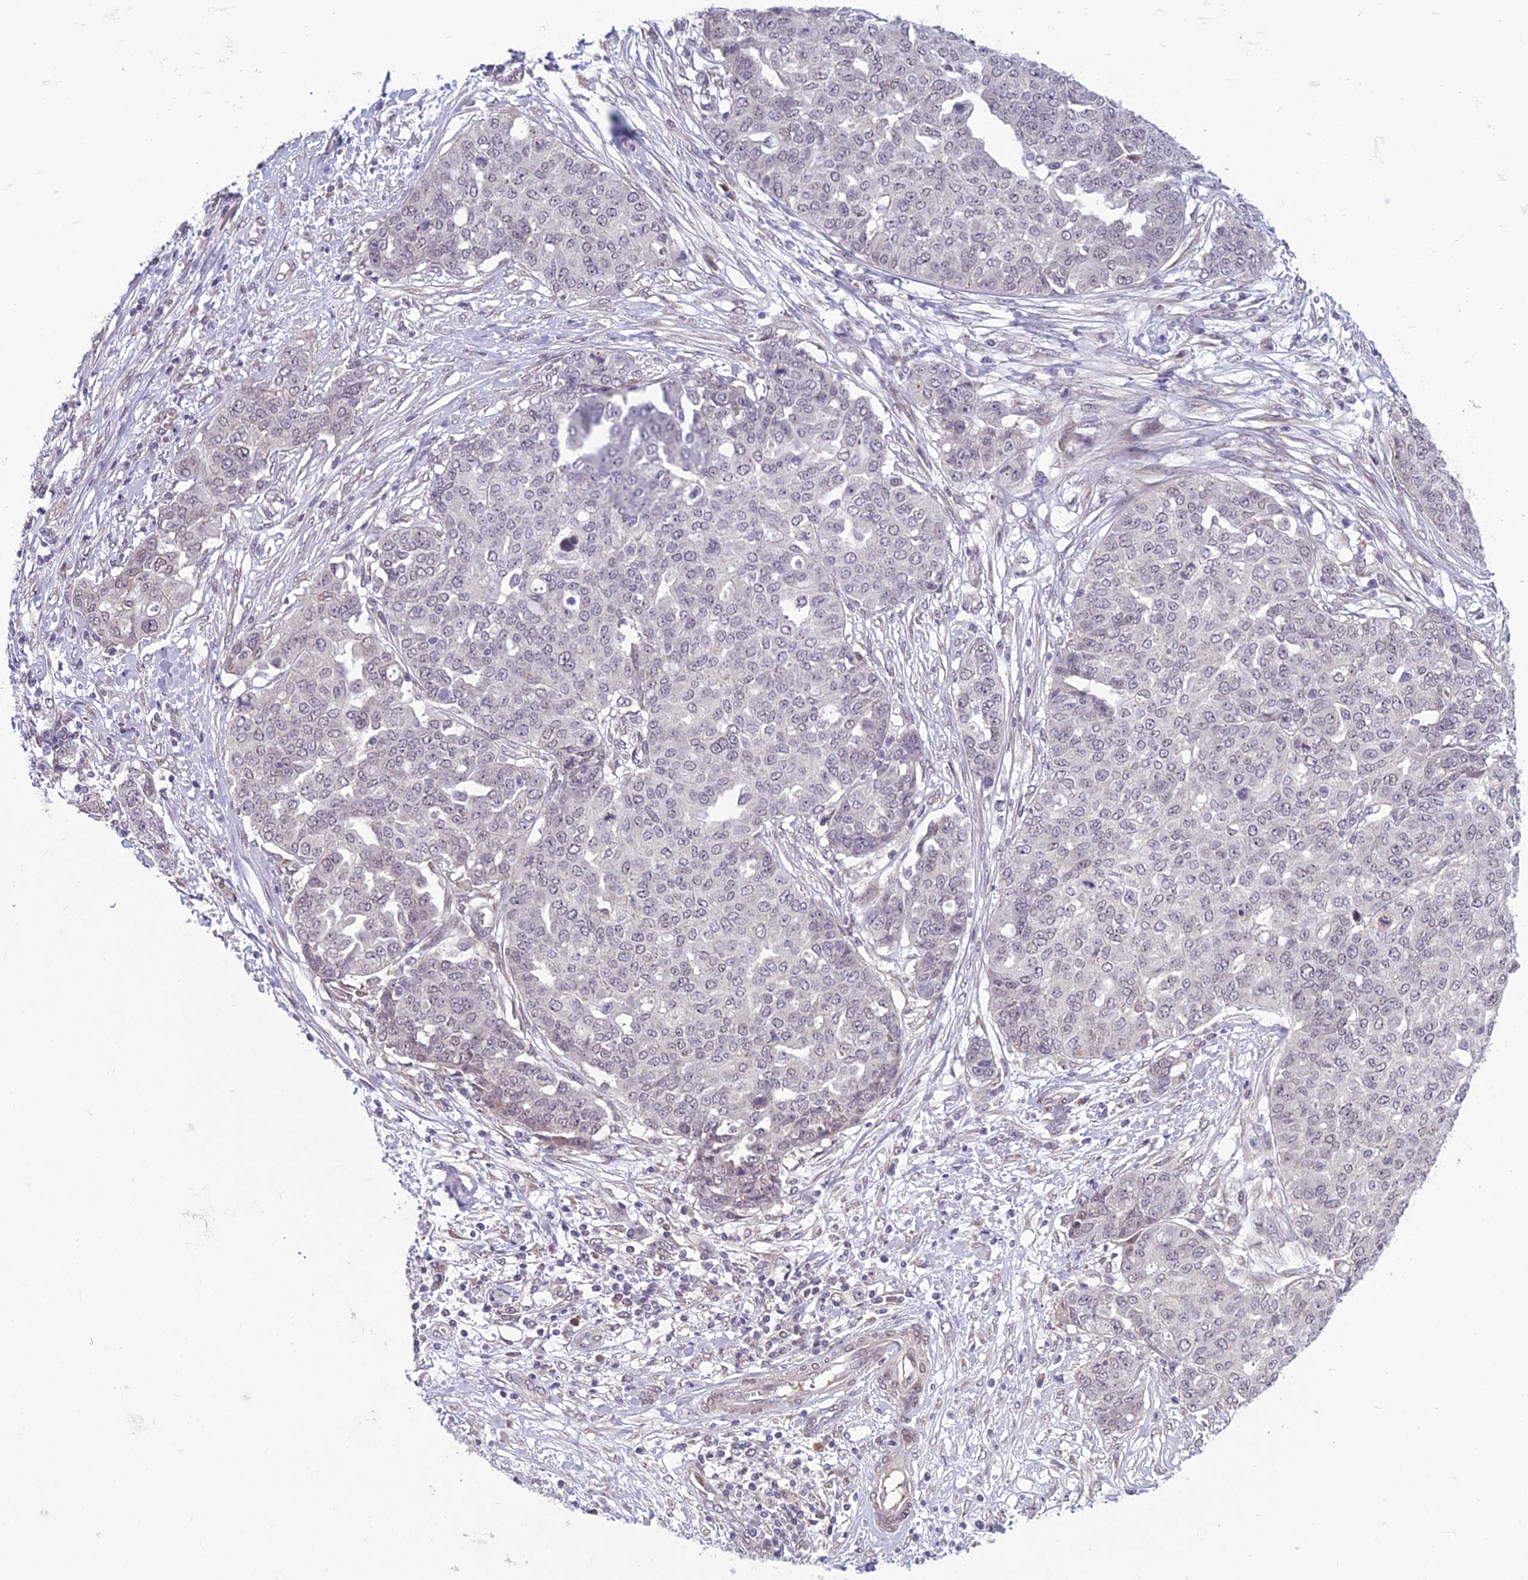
{"staining": {"intensity": "negative", "quantity": "none", "location": "none"}, "tissue": "ovarian cancer", "cell_type": "Tumor cells", "image_type": "cancer", "snomed": [{"axis": "morphology", "description": "Cystadenocarcinoma, serous, NOS"}, {"axis": "topography", "description": "Soft tissue"}, {"axis": "topography", "description": "Ovary"}], "caption": "There is no significant positivity in tumor cells of serous cystadenocarcinoma (ovarian).", "gene": "FBRS", "patient": {"sex": "female", "age": 57}}